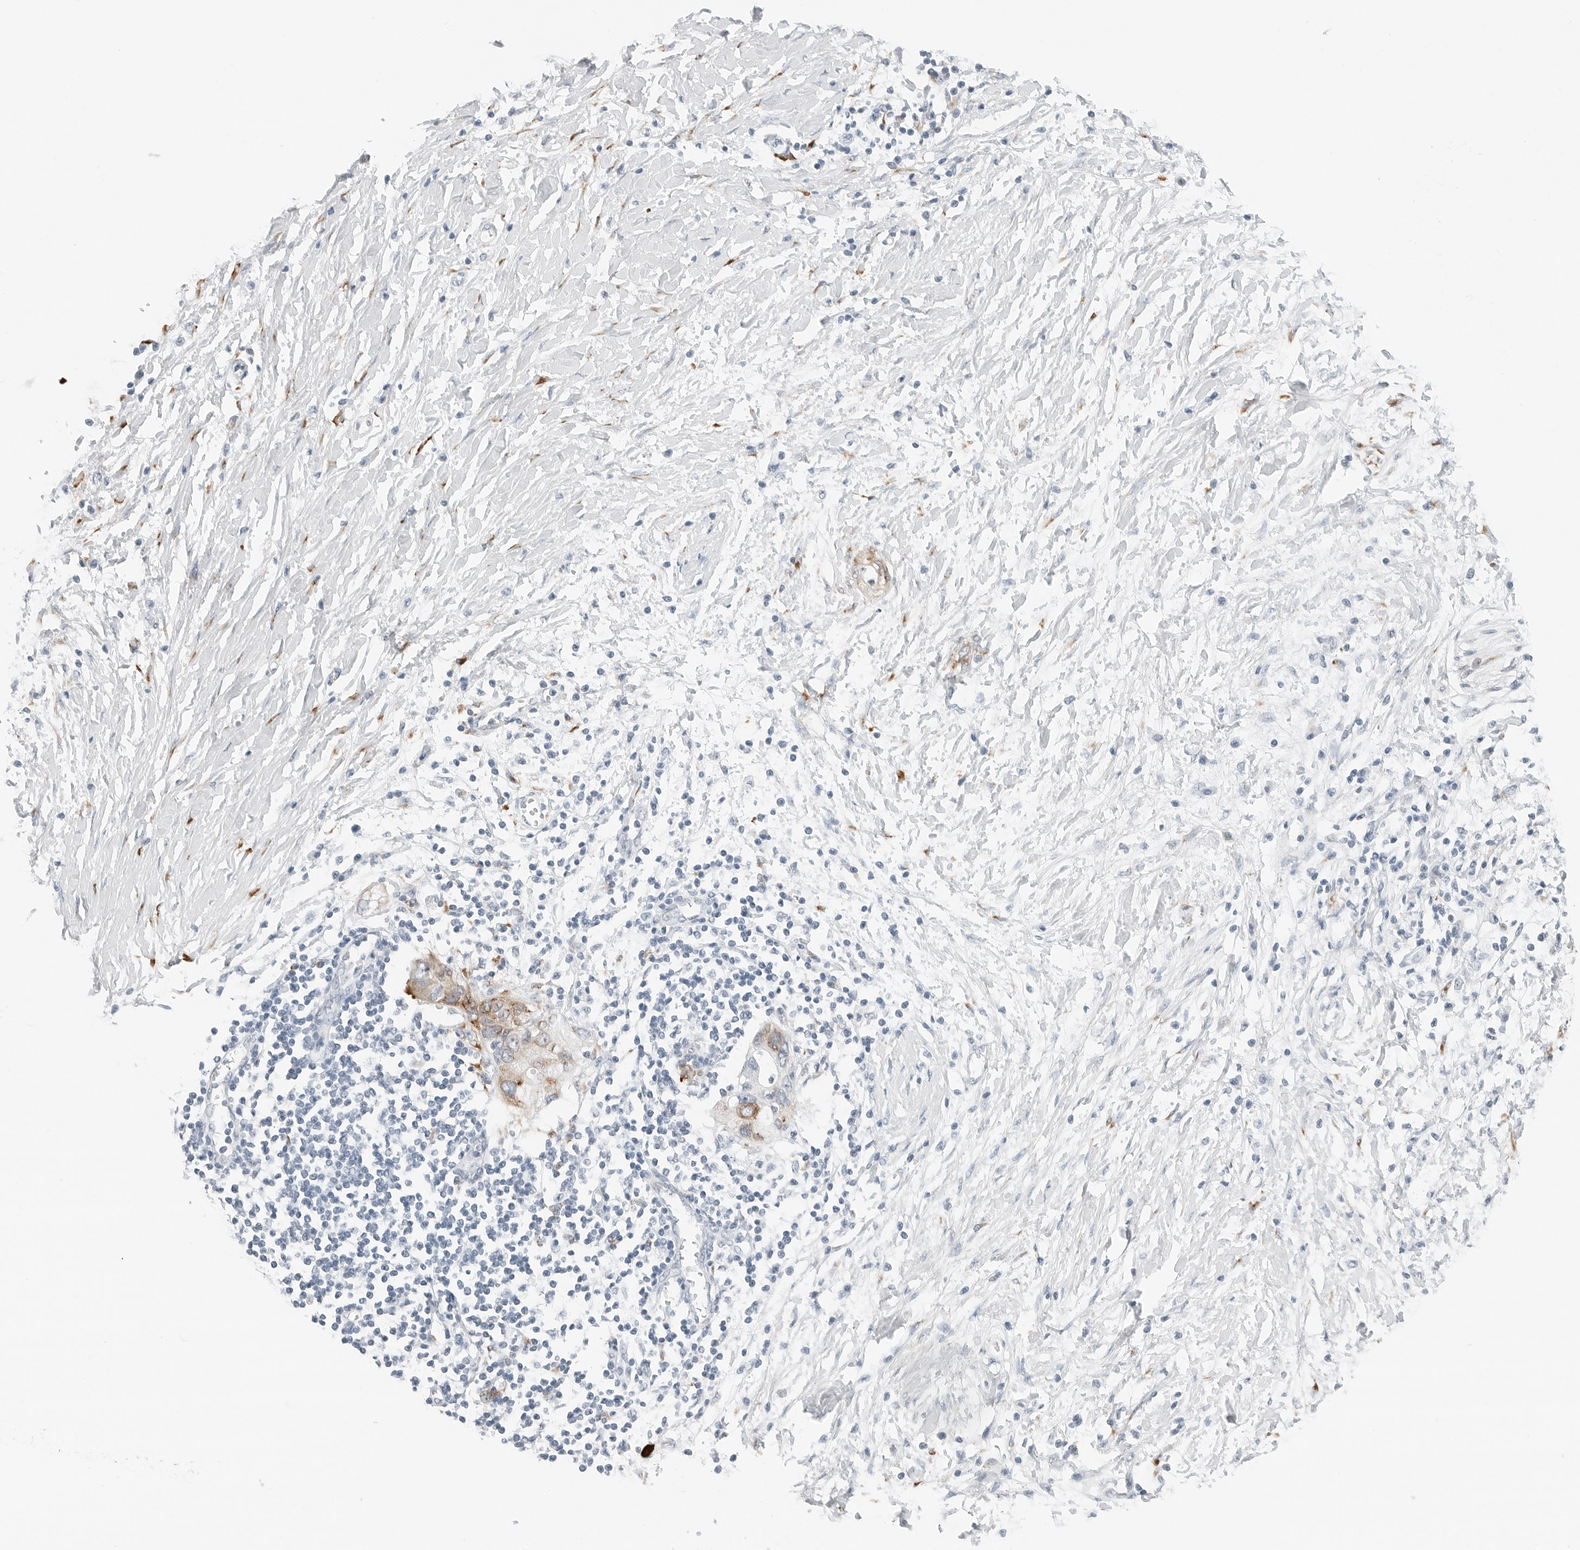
{"staining": {"intensity": "moderate", "quantity": "<25%", "location": "cytoplasmic/membranous"}, "tissue": "pancreatic cancer", "cell_type": "Tumor cells", "image_type": "cancer", "snomed": [{"axis": "morphology", "description": "Normal tissue, NOS"}, {"axis": "morphology", "description": "Adenocarcinoma, NOS"}, {"axis": "topography", "description": "Pancreas"}, {"axis": "topography", "description": "Peripheral nerve tissue"}], "caption": "Human pancreatic cancer stained for a protein (brown) reveals moderate cytoplasmic/membranous positive expression in approximately <25% of tumor cells.", "gene": "P4HA2", "patient": {"sex": "male", "age": 59}}